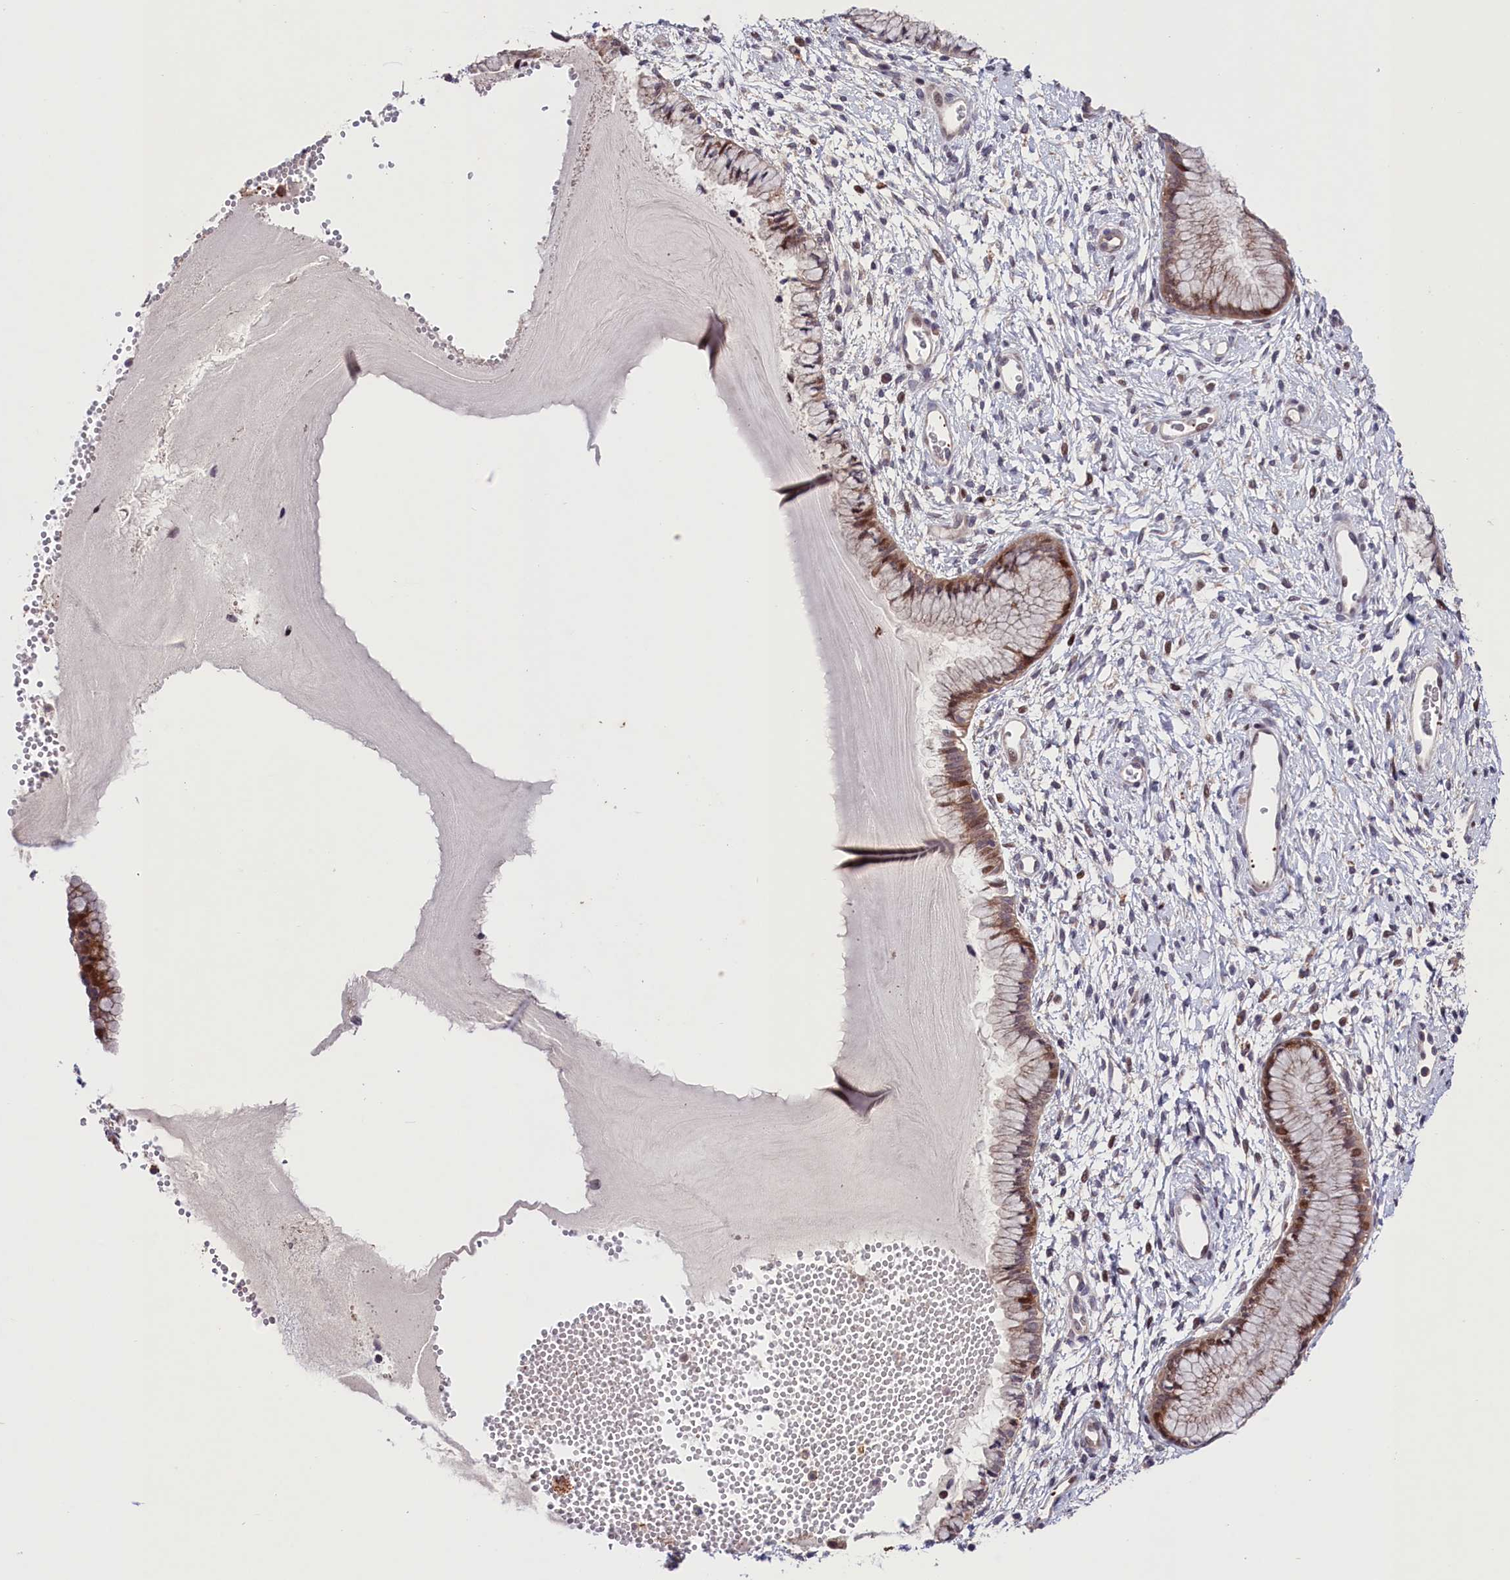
{"staining": {"intensity": "weak", "quantity": "25%-75%", "location": "cytoplasmic/membranous,nuclear"}, "tissue": "cervix", "cell_type": "Glandular cells", "image_type": "normal", "snomed": [{"axis": "morphology", "description": "Normal tissue, NOS"}, {"axis": "topography", "description": "Cervix"}], "caption": "The histopathology image shows immunohistochemical staining of normal cervix. There is weak cytoplasmic/membranous,nuclear staining is present in approximately 25%-75% of glandular cells.", "gene": "CACNA1H", "patient": {"sex": "female", "age": 42}}